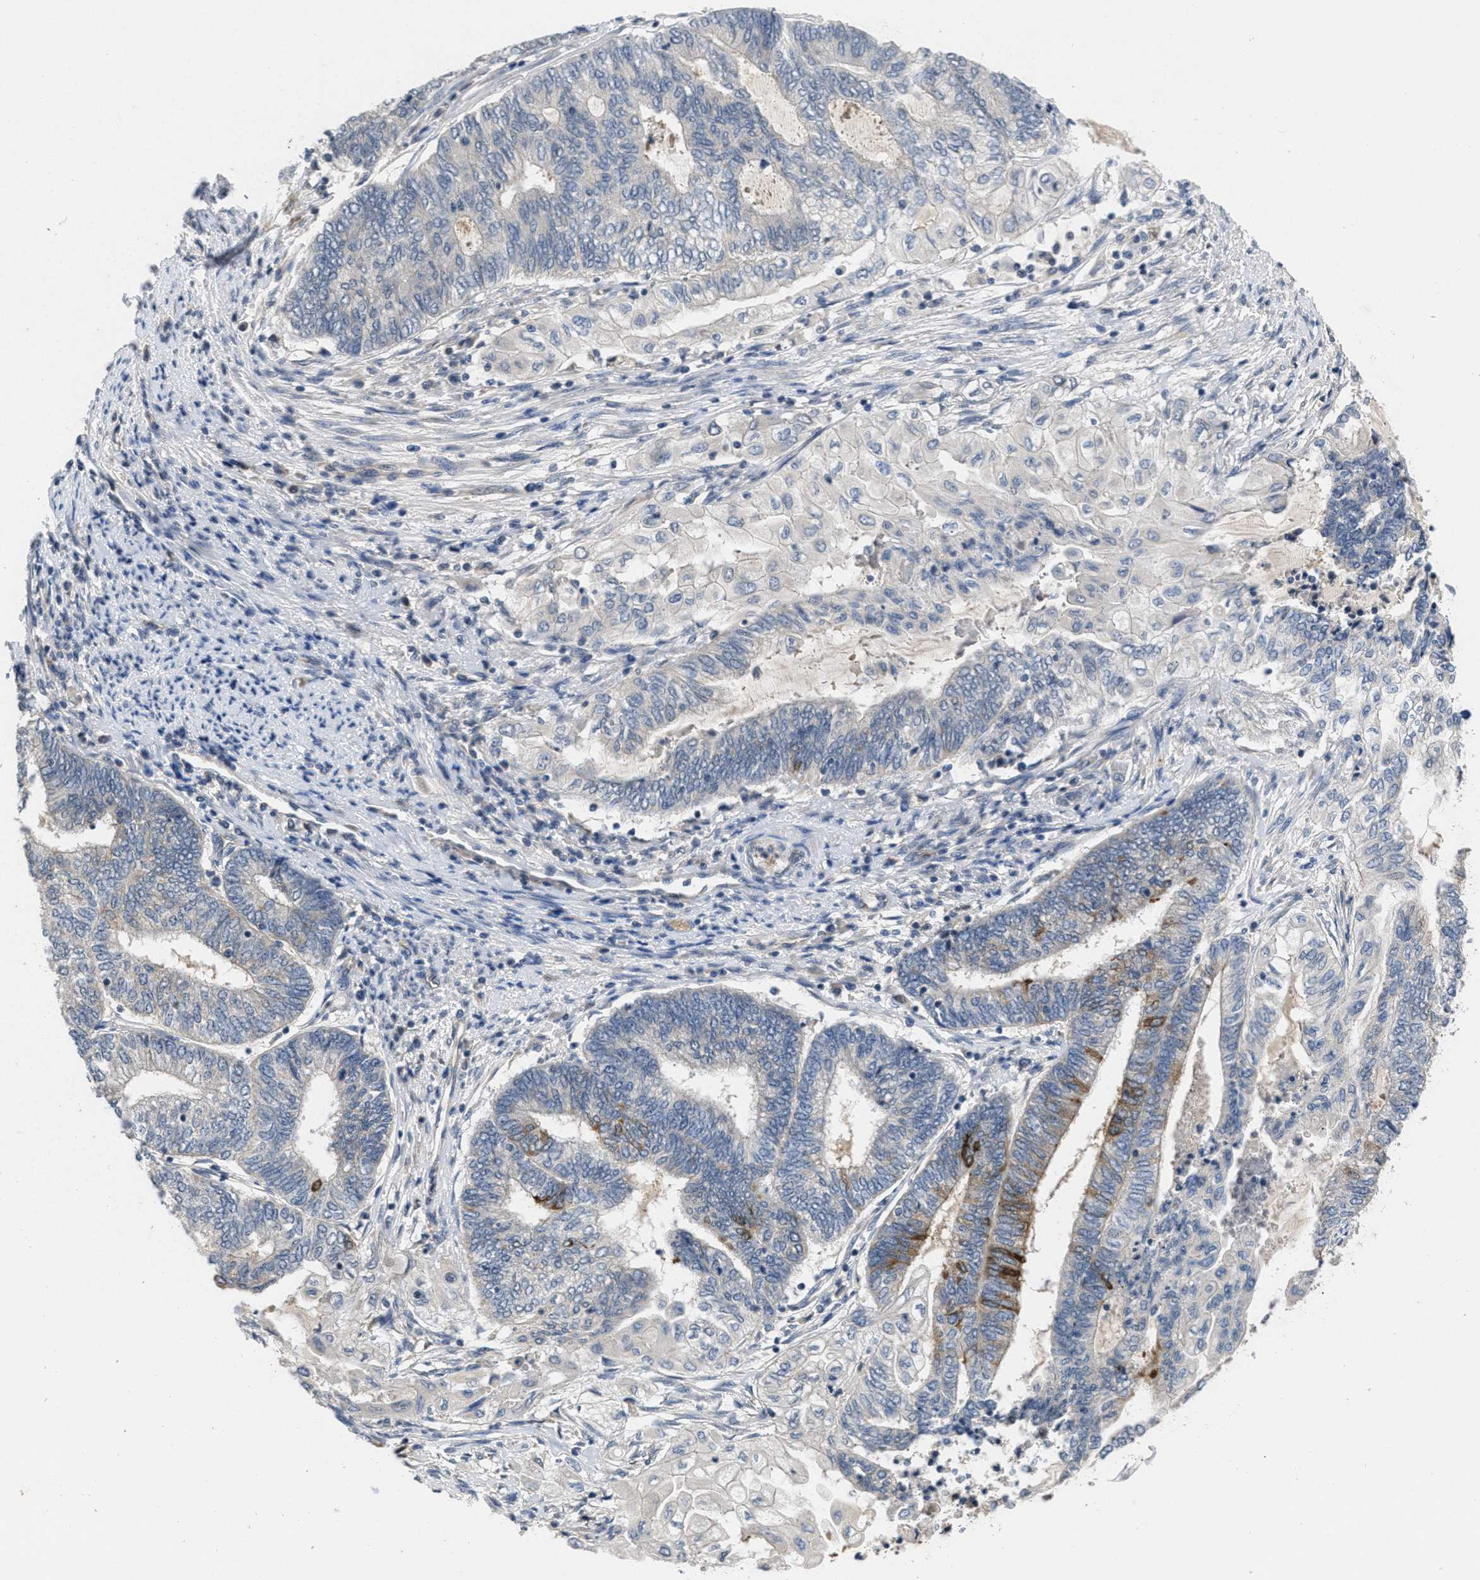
{"staining": {"intensity": "moderate", "quantity": "<25%", "location": "cytoplasmic/membranous"}, "tissue": "endometrial cancer", "cell_type": "Tumor cells", "image_type": "cancer", "snomed": [{"axis": "morphology", "description": "Adenocarcinoma, NOS"}, {"axis": "topography", "description": "Uterus"}, {"axis": "topography", "description": "Endometrium"}], "caption": "Approximately <25% of tumor cells in adenocarcinoma (endometrial) display moderate cytoplasmic/membranous protein expression as visualized by brown immunohistochemical staining.", "gene": "ANGPT1", "patient": {"sex": "female", "age": 70}}